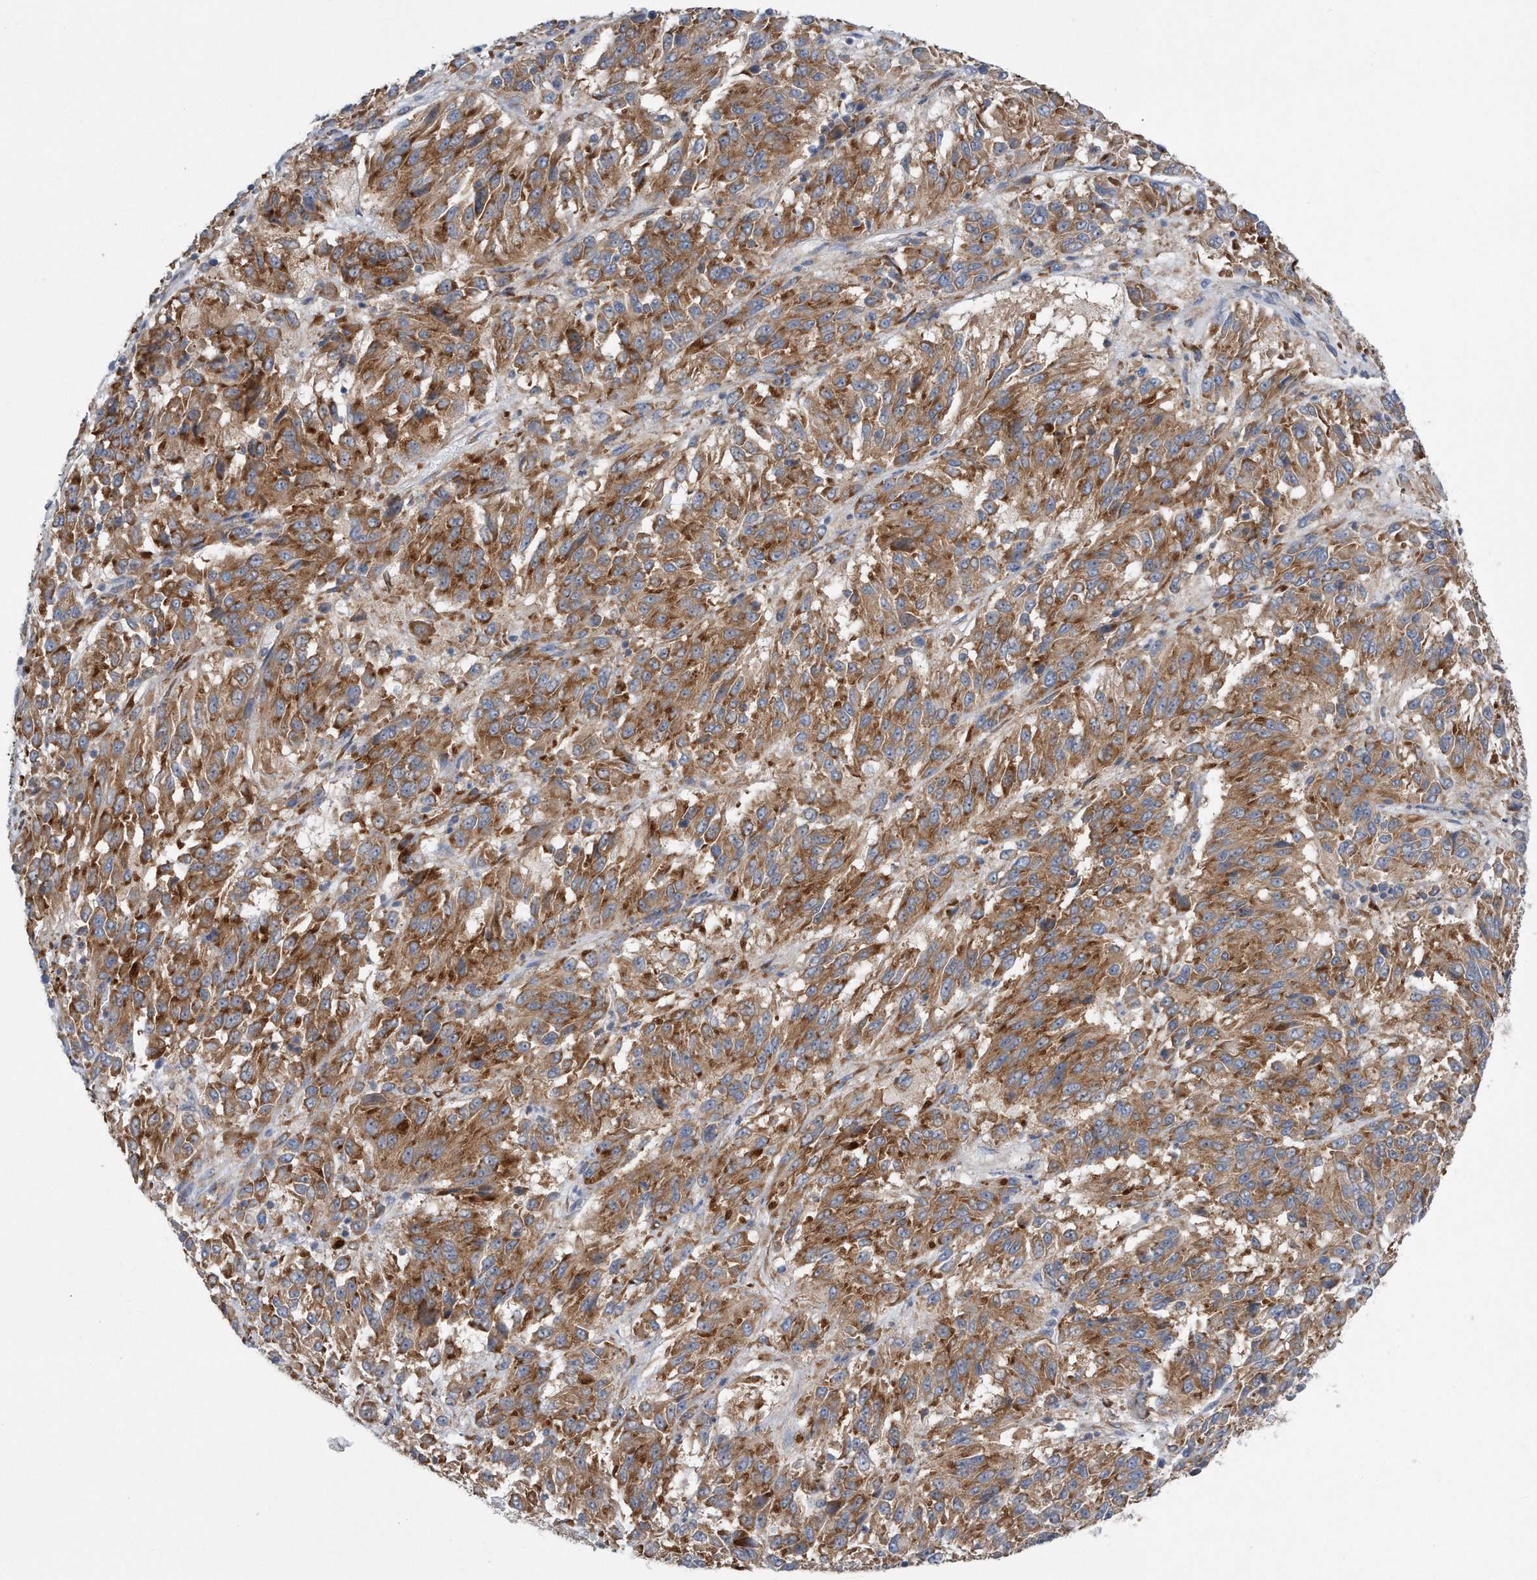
{"staining": {"intensity": "moderate", "quantity": ">75%", "location": "cytoplasmic/membranous"}, "tissue": "melanoma", "cell_type": "Tumor cells", "image_type": "cancer", "snomed": [{"axis": "morphology", "description": "Malignant melanoma, Metastatic site"}, {"axis": "topography", "description": "Lung"}], "caption": "Protein expression analysis of human melanoma reveals moderate cytoplasmic/membranous expression in approximately >75% of tumor cells.", "gene": "RPL26L1", "patient": {"sex": "male", "age": 64}}